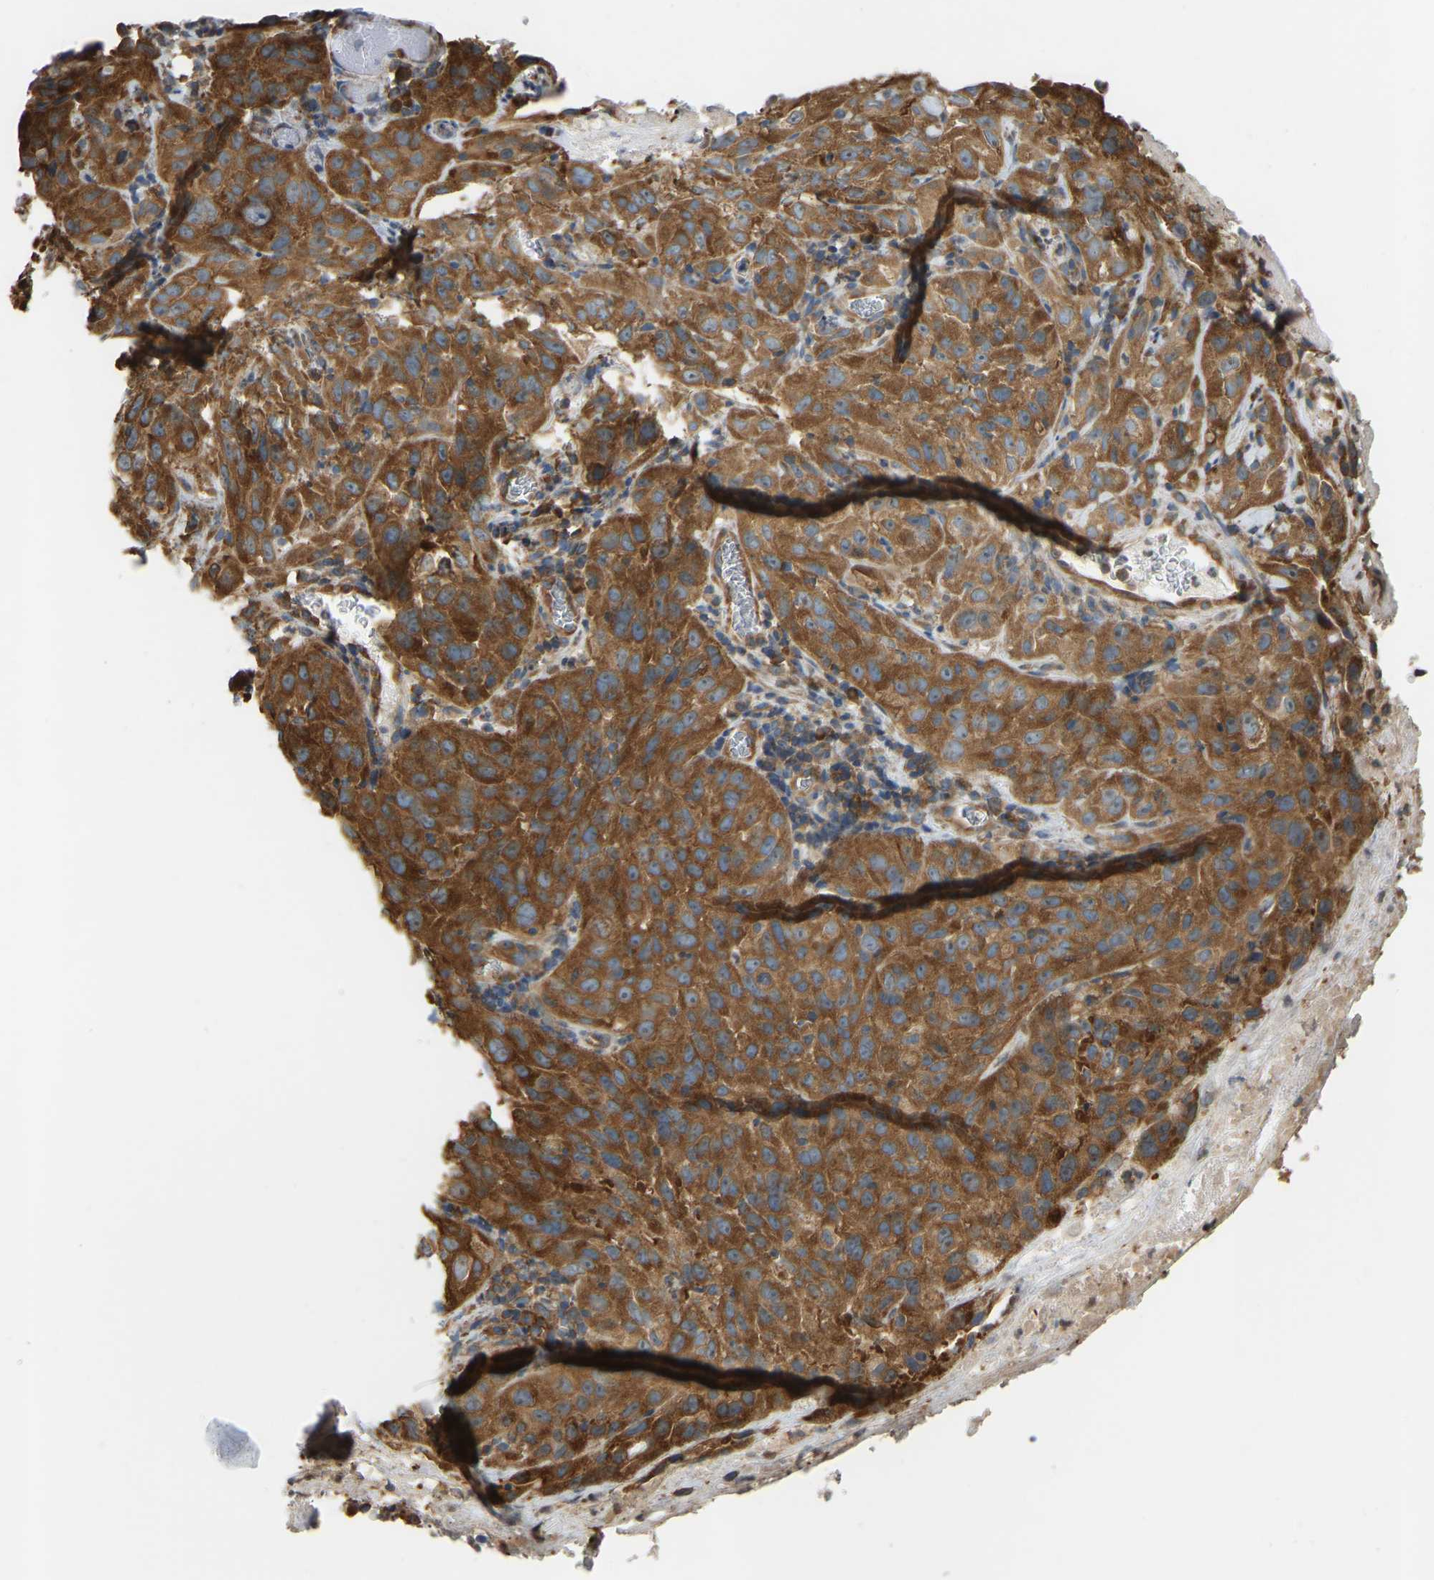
{"staining": {"intensity": "strong", "quantity": ">75%", "location": "cytoplasmic/membranous"}, "tissue": "cervical cancer", "cell_type": "Tumor cells", "image_type": "cancer", "snomed": [{"axis": "morphology", "description": "Squamous cell carcinoma, NOS"}, {"axis": "topography", "description": "Cervix"}], "caption": "Immunohistochemical staining of cervical squamous cell carcinoma displays high levels of strong cytoplasmic/membranous protein positivity in about >75% of tumor cells.", "gene": "RPS6KB2", "patient": {"sex": "female", "age": 32}}